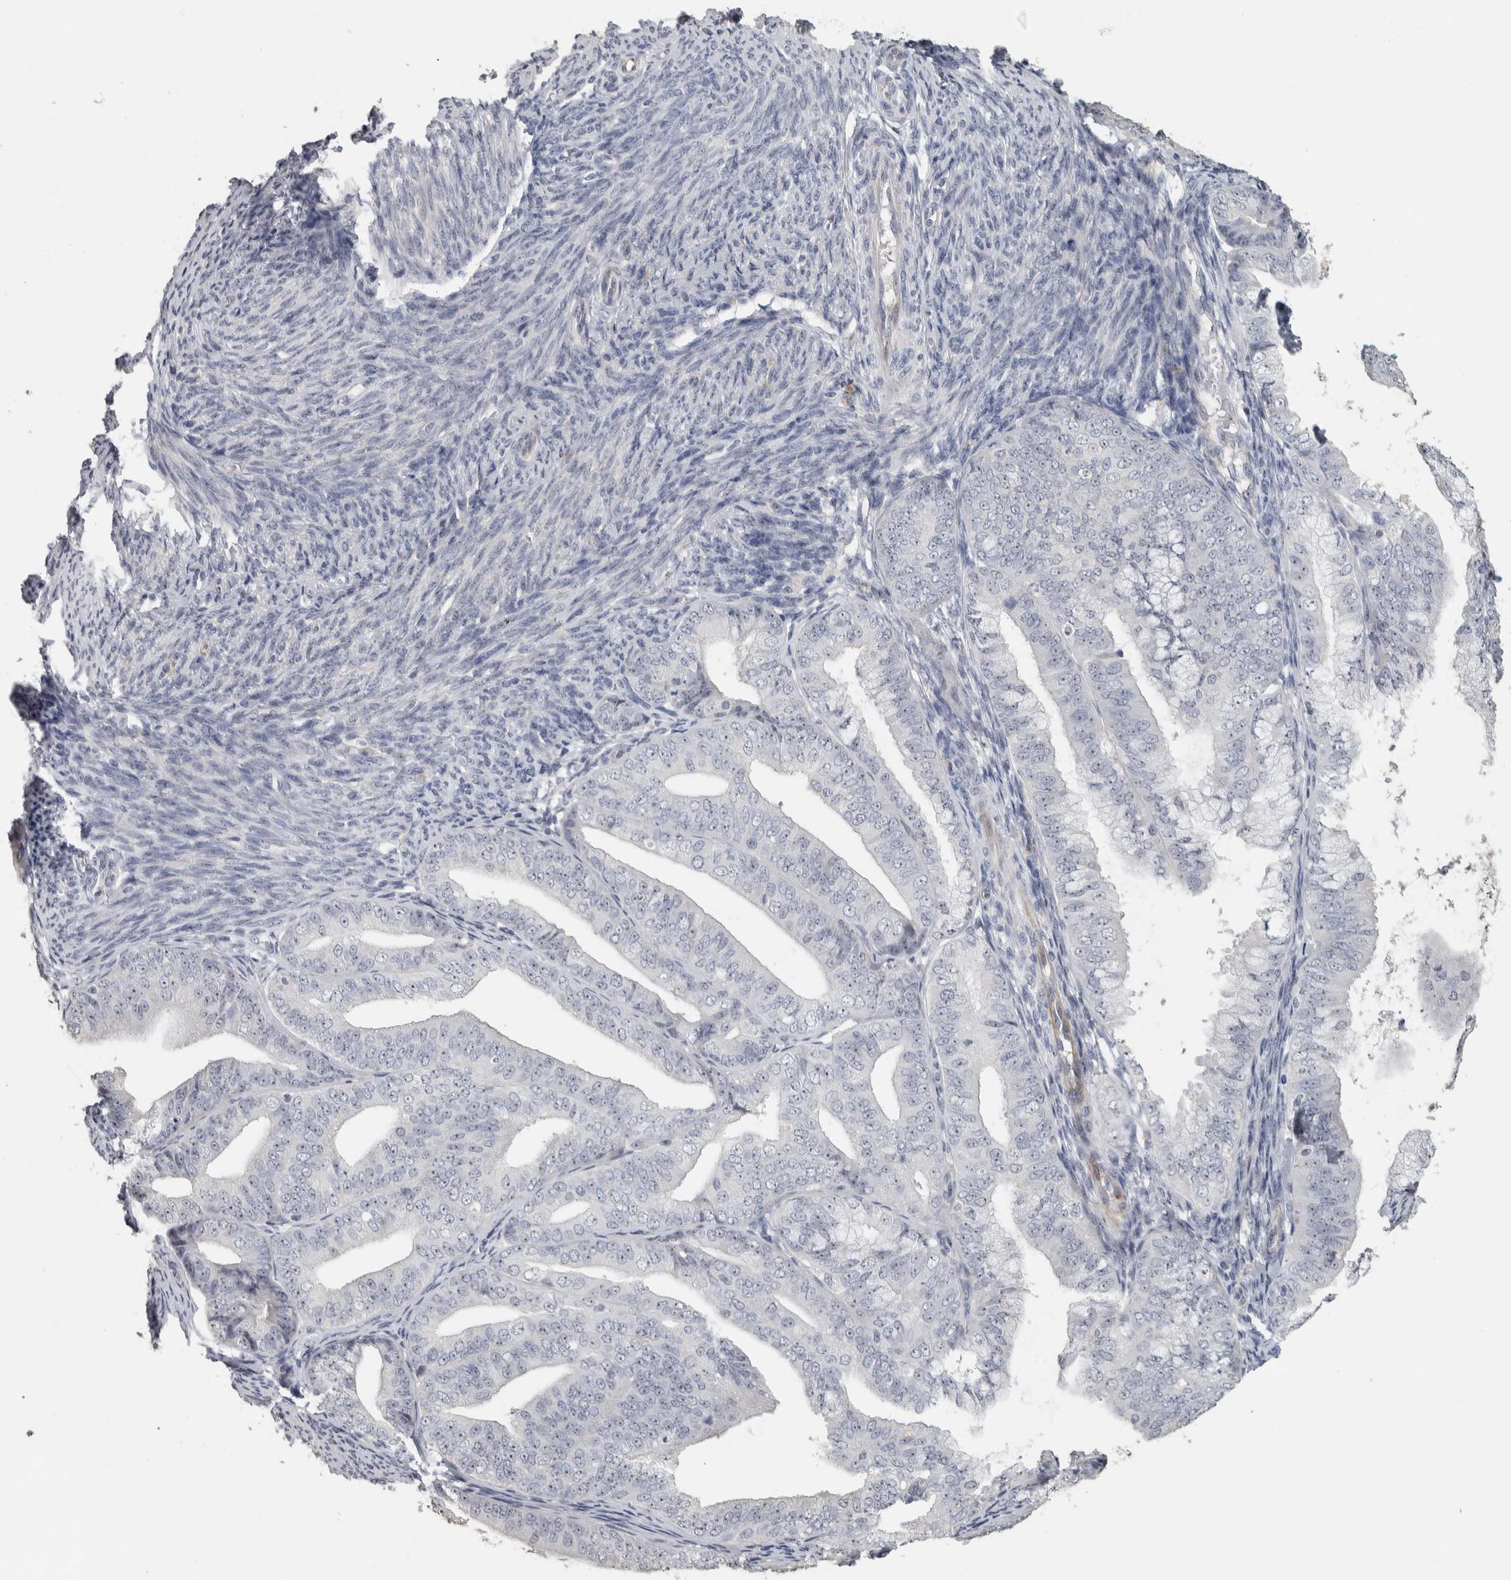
{"staining": {"intensity": "weak", "quantity": "25%-75%", "location": "nuclear"}, "tissue": "endometrial cancer", "cell_type": "Tumor cells", "image_type": "cancer", "snomed": [{"axis": "morphology", "description": "Adenocarcinoma, NOS"}, {"axis": "topography", "description": "Endometrium"}], "caption": "IHC staining of endometrial adenocarcinoma, which shows low levels of weak nuclear staining in approximately 25%-75% of tumor cells indicating weak nuclear protein positivity. The staining was performed using DAB (brown) for protein detection and nuclei were counterstained in hematoxylin (blue).", "gene": "DCAF10", "patient": {"sex": "female", "age": 63}}